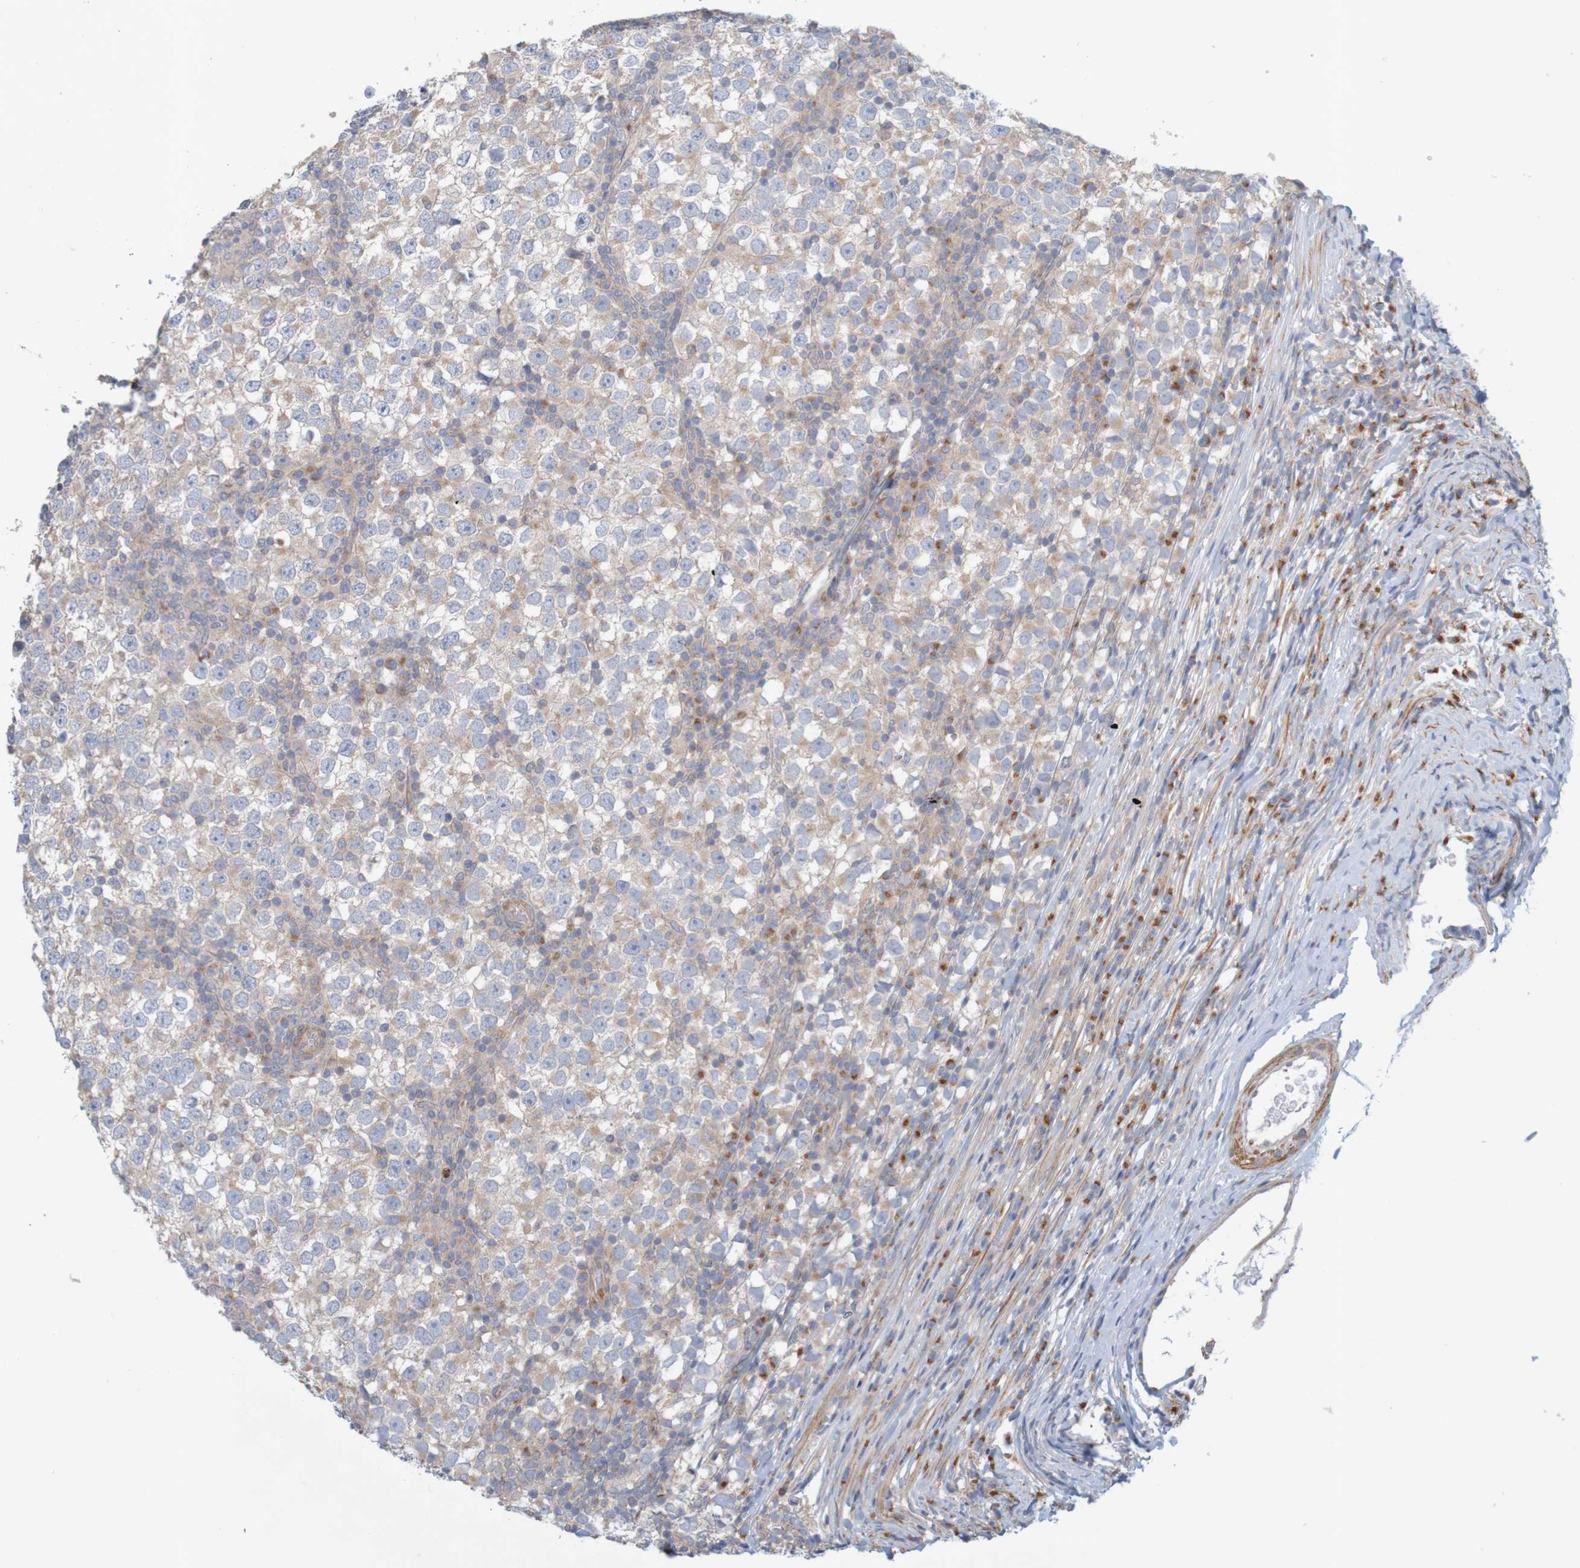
{"staining": {"intensity": "weak", "quantity": "25%-75%", "location": "cytoplasmic/membranous"}, "tissue": "testis cancer", "cell_type": "Tumor cells", "image_type": "cancer", "snomed": [{"axis": "morphology", "description": "Seminoma, NOS"}, {"axis": "topography", "description": "Testis"}], "caption": "Seminoma (testis) stained with immunohistochemistry reveals weak cytoplasmic/membranous expression in about 25%-75% of tumor cells.", "gene": "KRT23", "patient": {"sex": "male", "age": 65}}